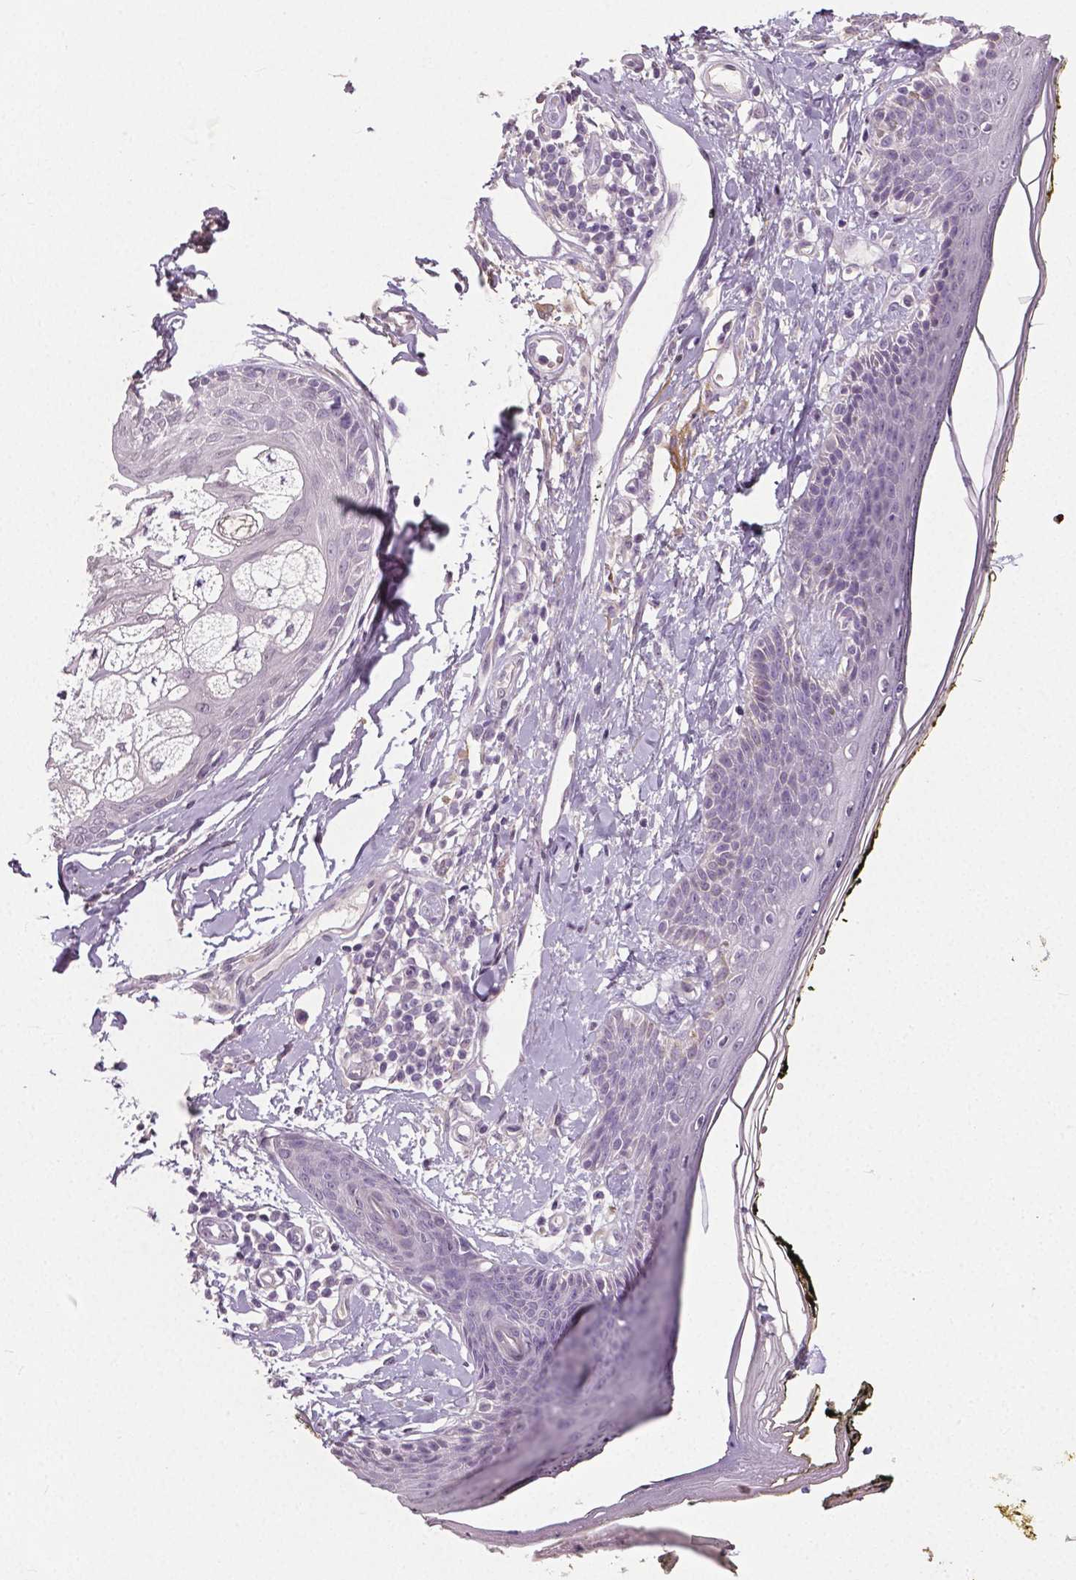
{"staining": {"intensity": "negative", "quantity": "none", "location": "none"}, "tissue": "skin", "cell_type": "Fibroblasts", "image_type": "normal", "snomed": [{"axis": "morphology", "description": "Normal tissue, NOS"}, {"axis": "topography", "description": "Skin"}], "caption": "Immunohistochemistry of normal human skin reveals no positivity in fibroblasts.", "gene": "NECAB1", "patient": {"sex": "male", "age": 76}}